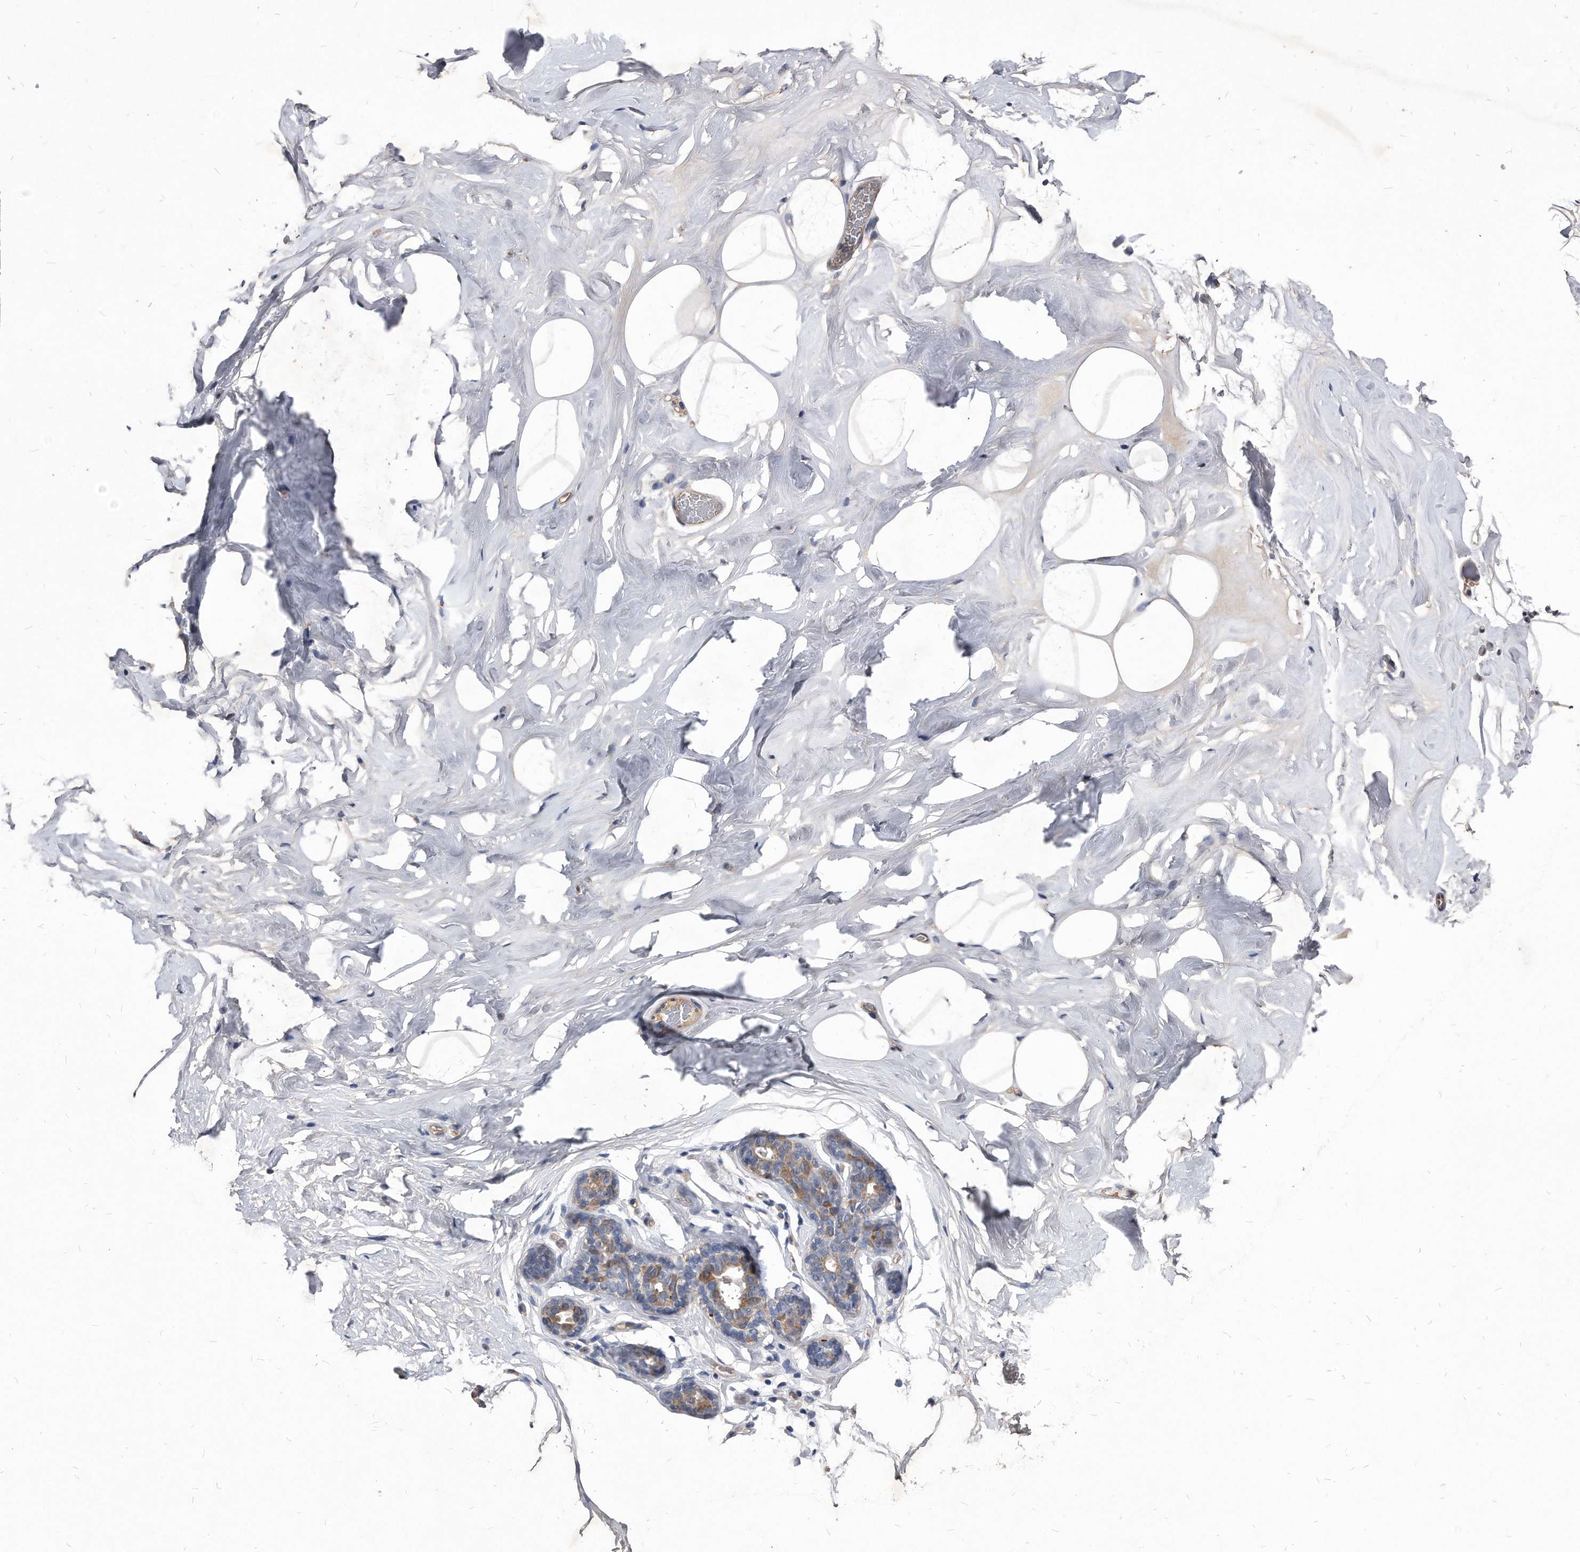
{"staining": {"intensity": "moderate", "quantity": ">75%", "location": "cytoplasmic/membranous"}, "tissue": "adipose tissue", "cell_type": "Adipocytes", "image_type": "normal", "snomed": [{"axis": "morphology", "description": "Normal tissue, NOS"}, {"axis": "morphology", "description": "Fibrosis, NOS"}, {"axis": "topography", "description": "Breast"}, {"axis": "topography", "description": "Adipose tissue"}], "caption": "This is a histology image of IHC staining of benign adipose tissue, which shows moderate staining in the cytoplasmic/membranous of adipocytes.", "gene": "MGAT4A", "patient": {"sex": "female", "age": 39}}